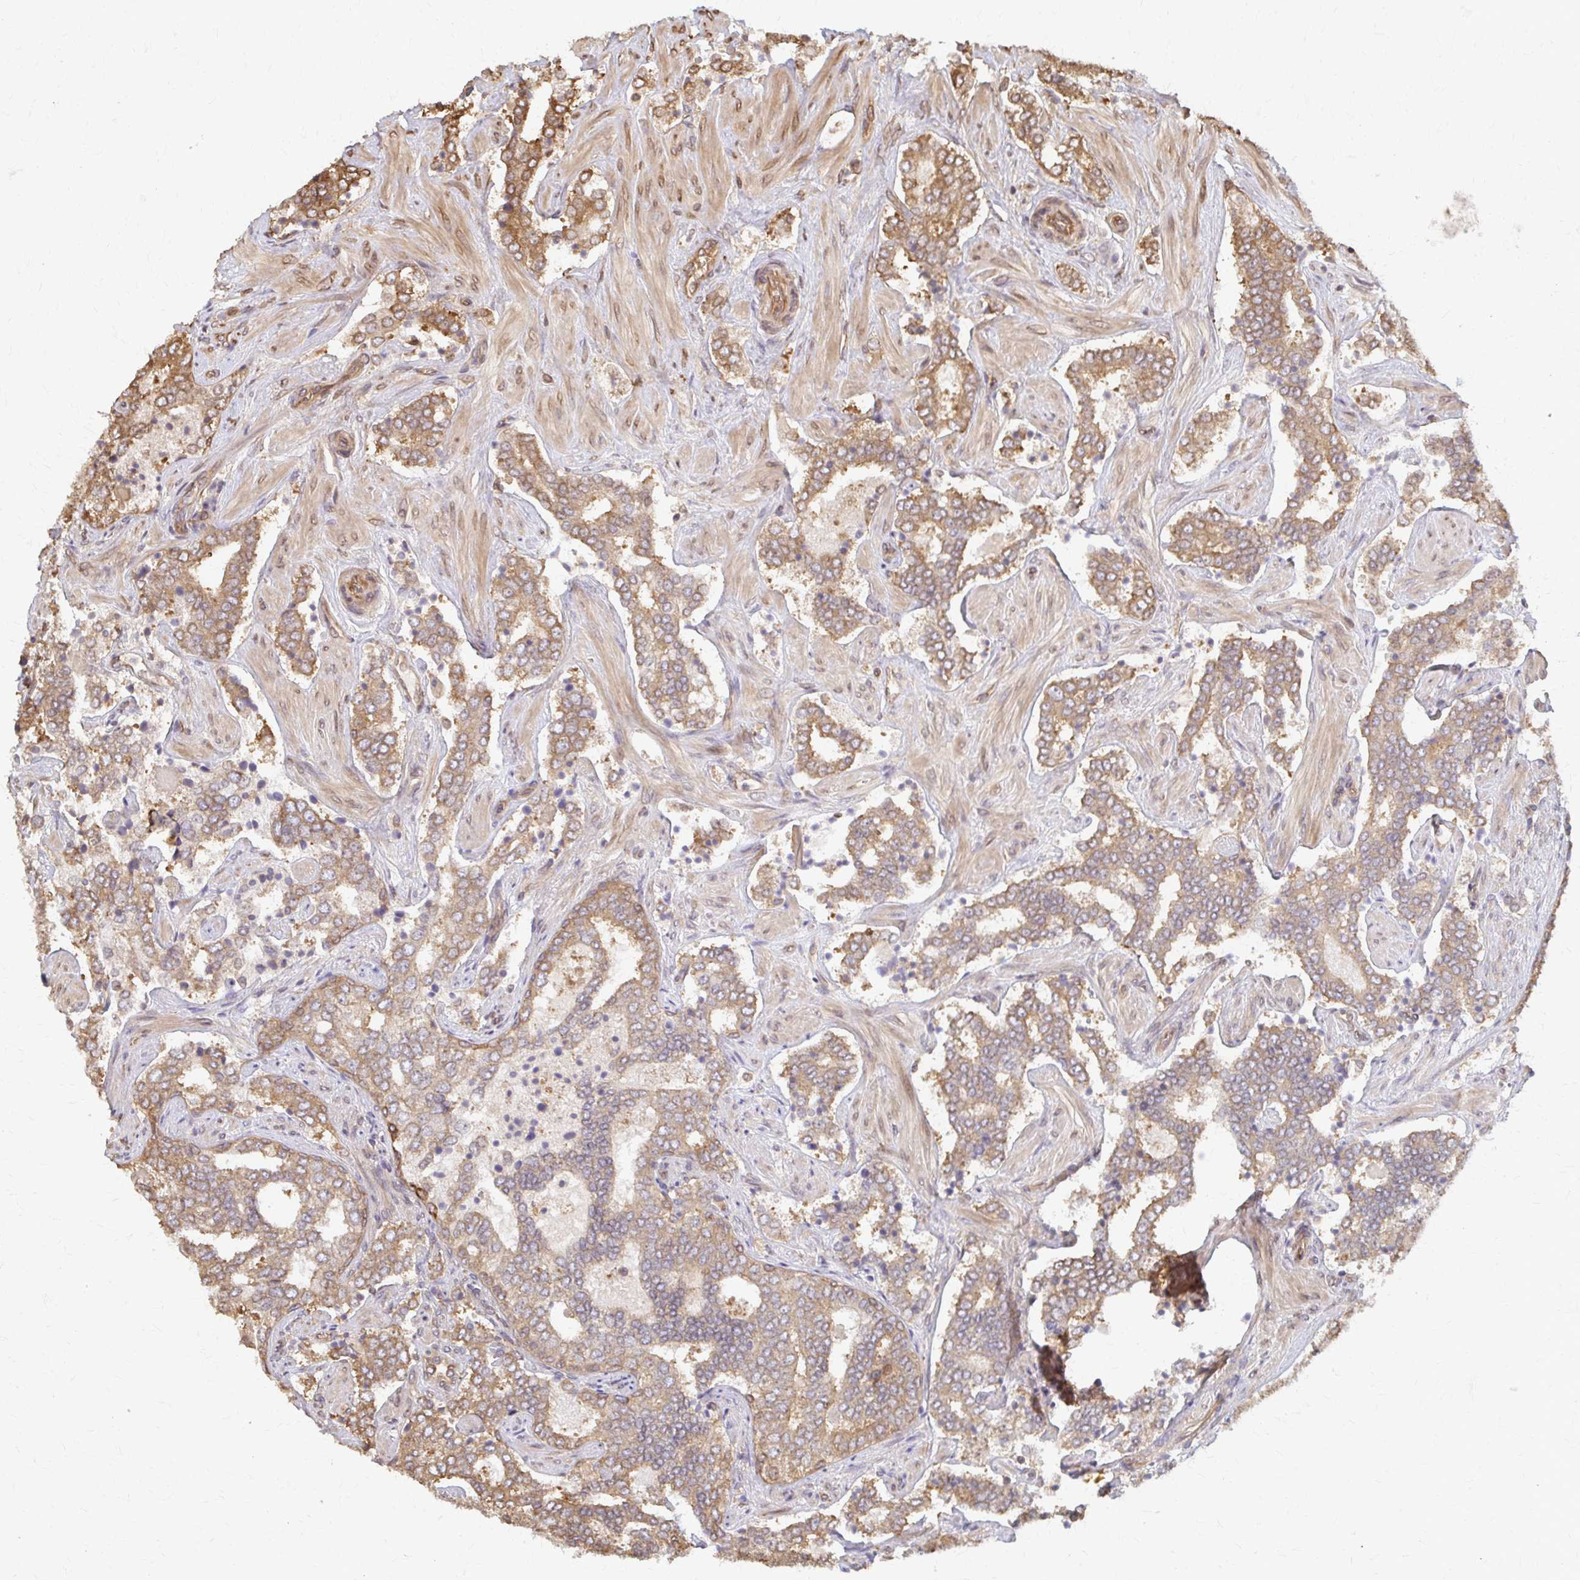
{"staining": {"intensity": "moderate", "quantity": ">75%", "location": "cytoplasmic/membranous"}, "tissue": "prostate cancer", "cell_type": "Tumor cells", "image_type": "cancer", "snomed": [{"axis": "morphology", "description": "Adenocarcinoma, High grade"}, {"axis": "topography", "description": "Prostate"}], "caption": "A brown stain labels moderate cytoplasmic/membranous positivity of a protein in human prostate high-grade adenocarcinoma tumor cells. (Brightfield microscopy of DAB IHC at high magnification).", "gene": "ARHGAP35", "patient": {"sex": "male", "age": 60}}